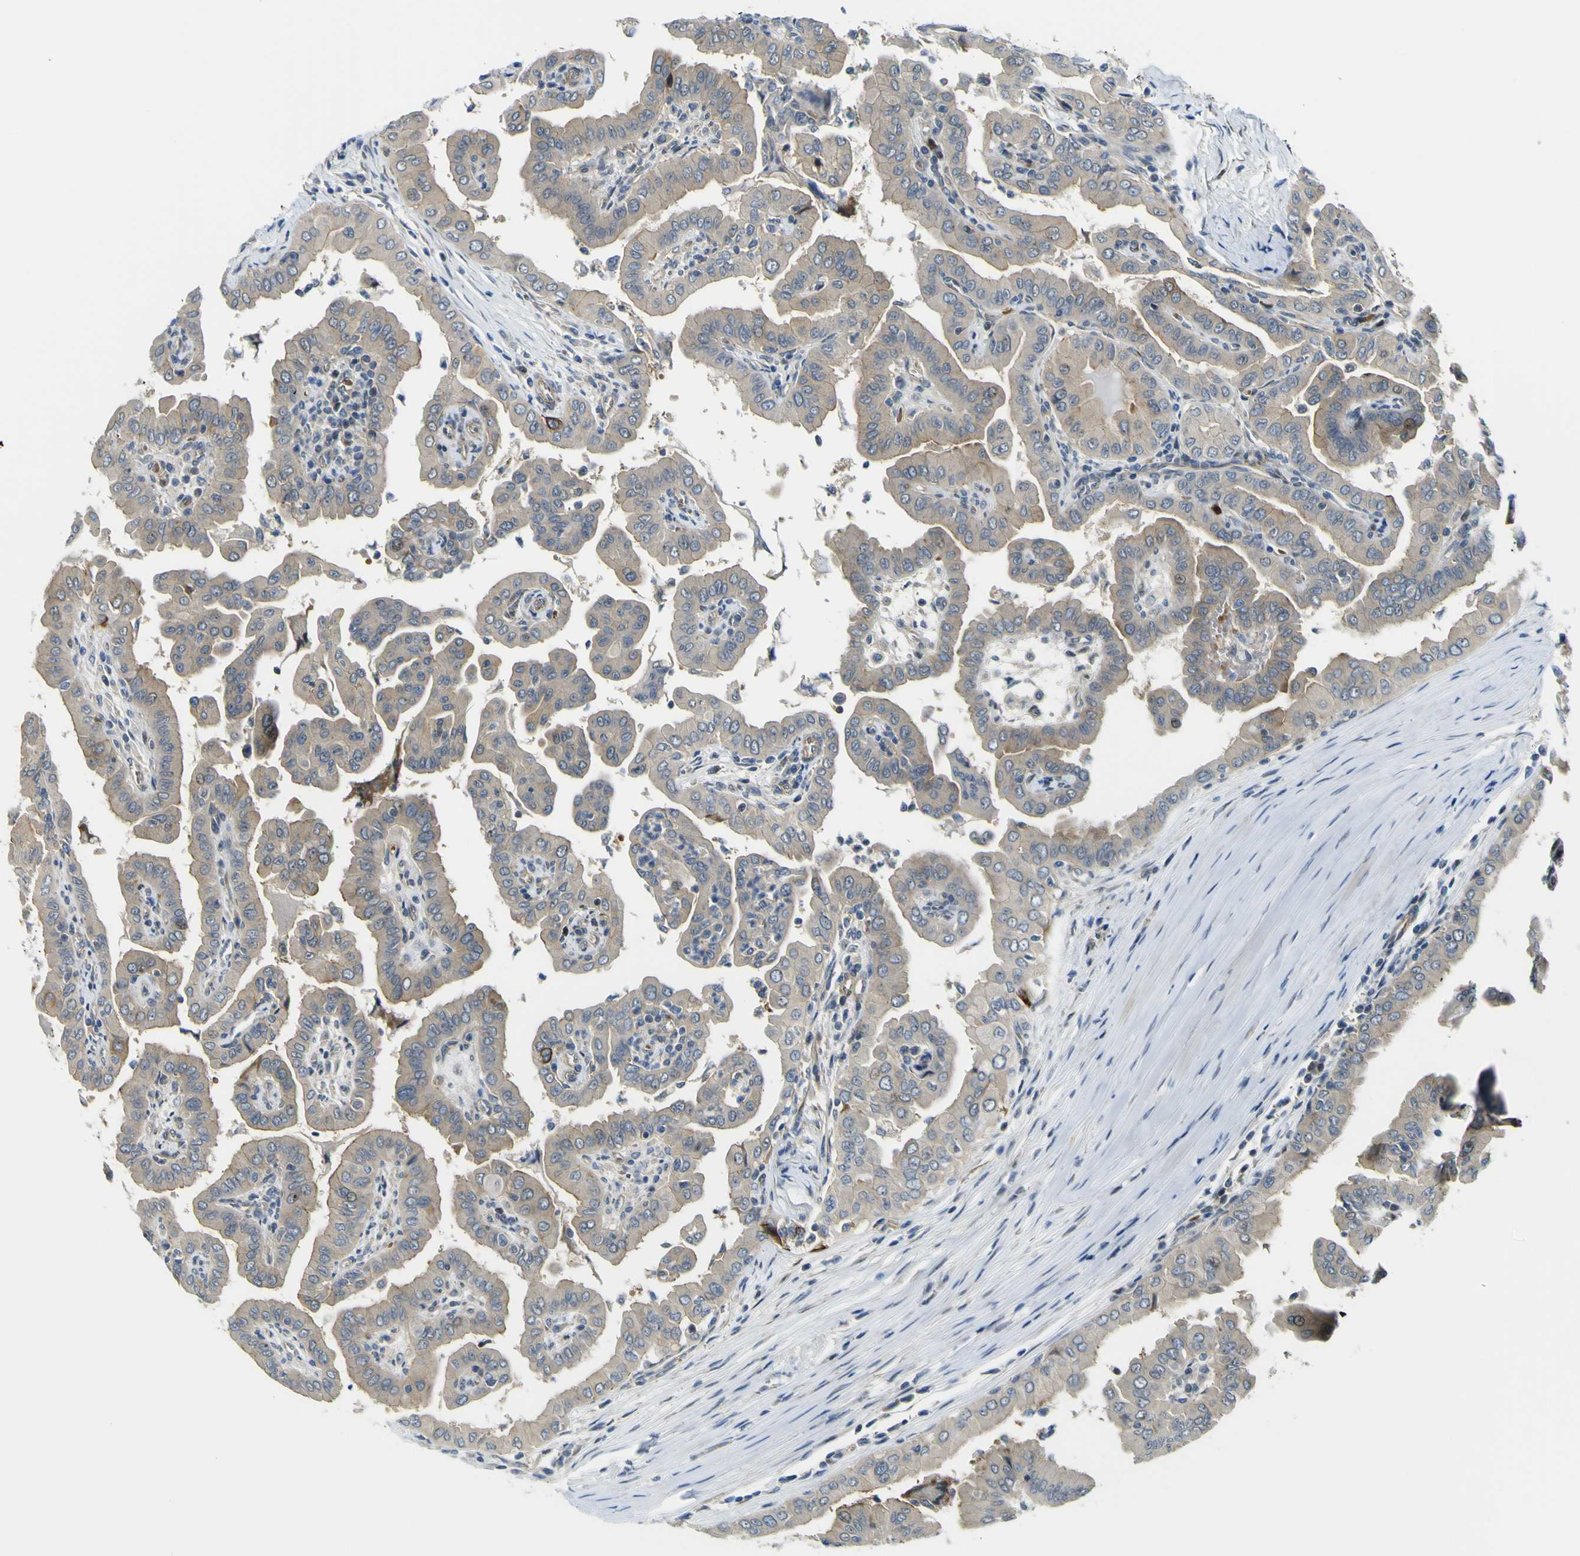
{"staining": {"intensity": "weak", "quantity": ">75%", "location": "cytoplasmic/membranous"}, "tissue": "thyroid cancer", "cell_type": "Tumor cells", "image_type": "cancer", "snomed": [{"axis": "morphology", "description": "Papillary adenocarcinoma, NOS"}, {"axis": "topography", "description": "Thyroid gland"}], "caption": "This histopathology image reveals immunohistochemistry (IHC) staining of human thyroid papillary adenocarcinoma, with low weak cytoplasmic/membranous staining in approximately >75% of tumor cells.", "gene": "KDM7A", "patient": {"sex": "male", "age": 33}}